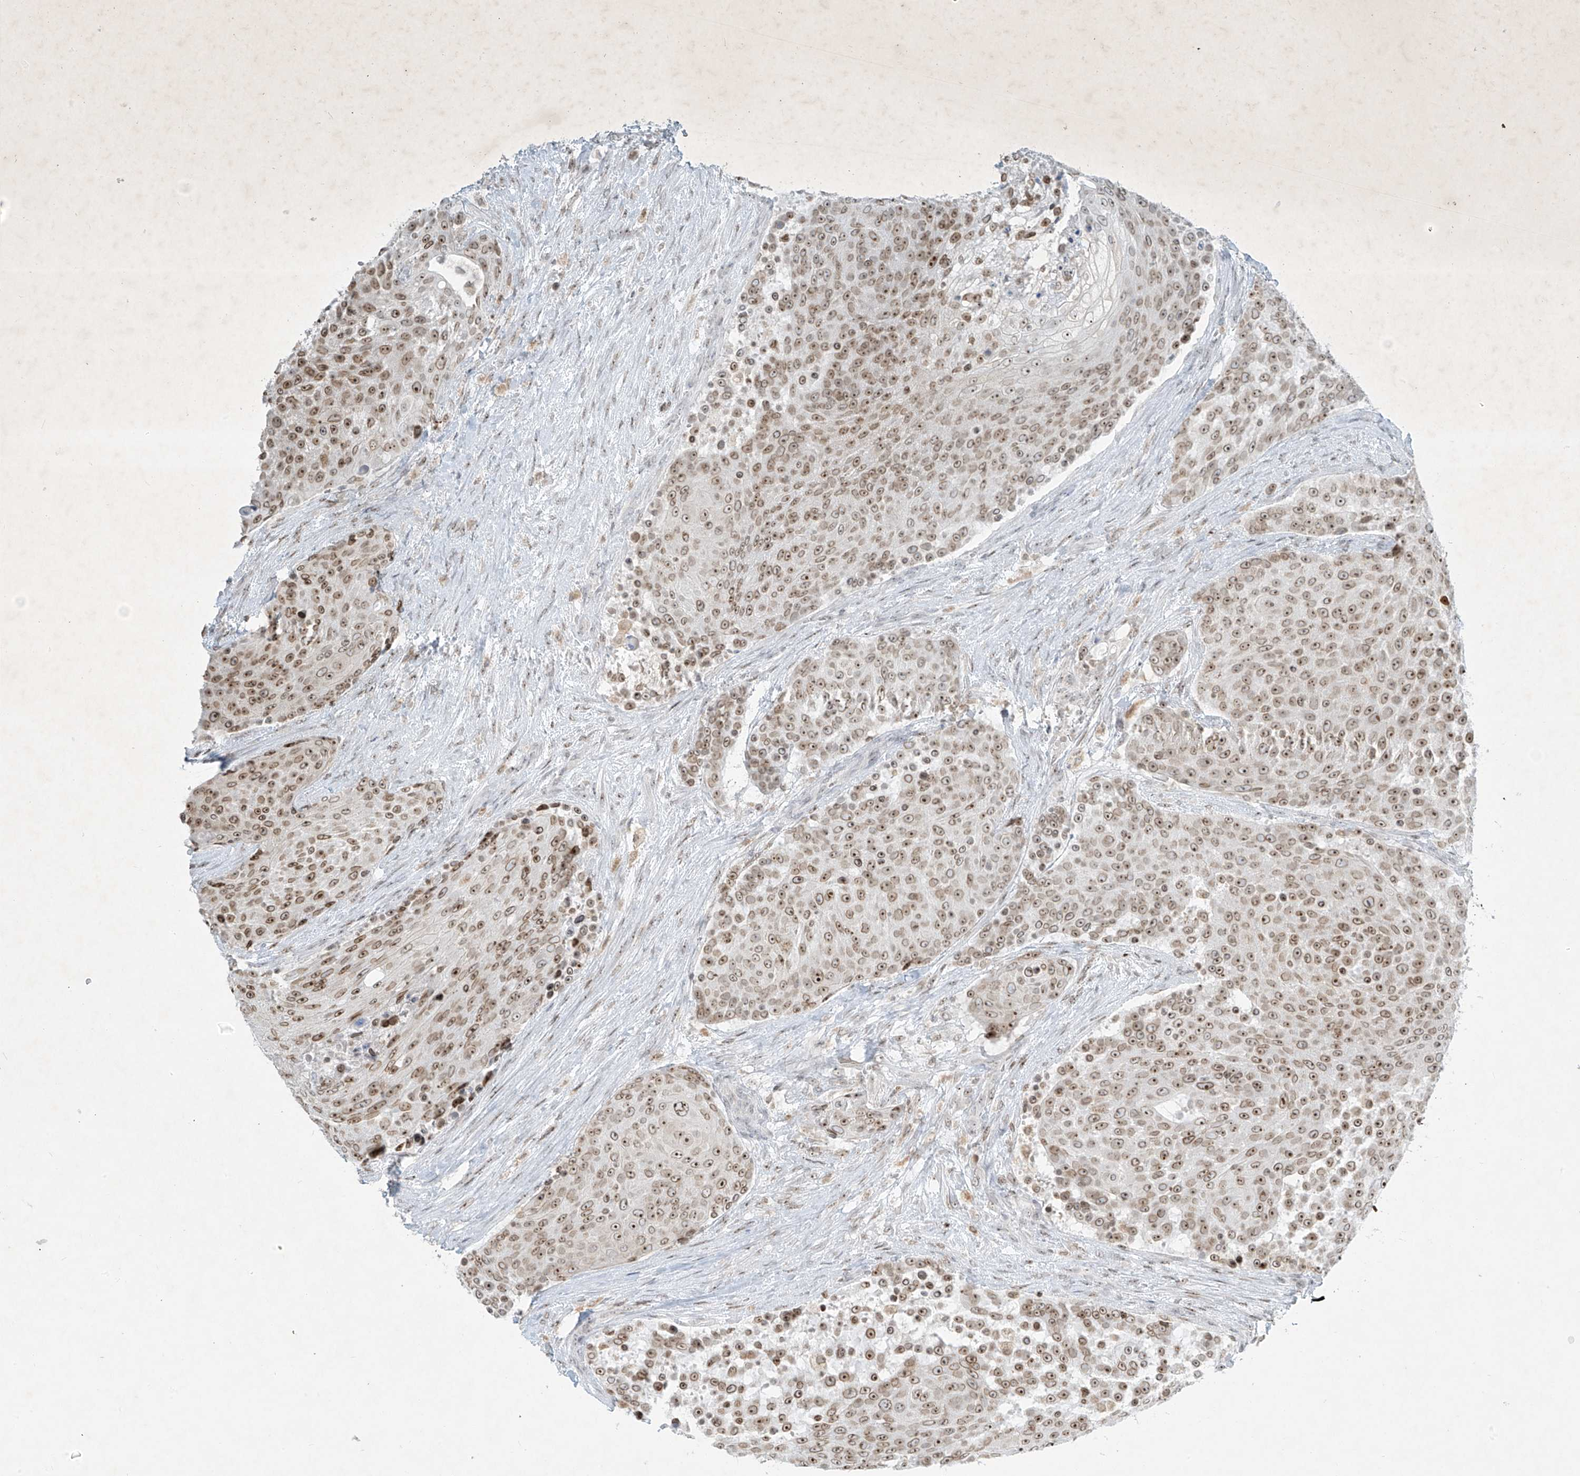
{"staining": {"intensity": "moderate", "quantity": ">75%", "location": "cytoplasmic/membranous,nuclear"}, "tissue": "urothelial cancer", "cell_type": "Tumor cells", "image_type": "cancer", "snomed": [{"axis": "morphology", "description": "Urothelial carcinoma, High grade"}, {"axis": "topography", "description": "Urinary bladder"}], "caption": "Immunohistochemical staining of urothelial cancer exhibits medium levels of moderate cytoplasmic/membranous and nuclear staining in about >75% of tumor cells.", "gene": "SAMD15", "patient": {"sex": "female", "age": 63}}